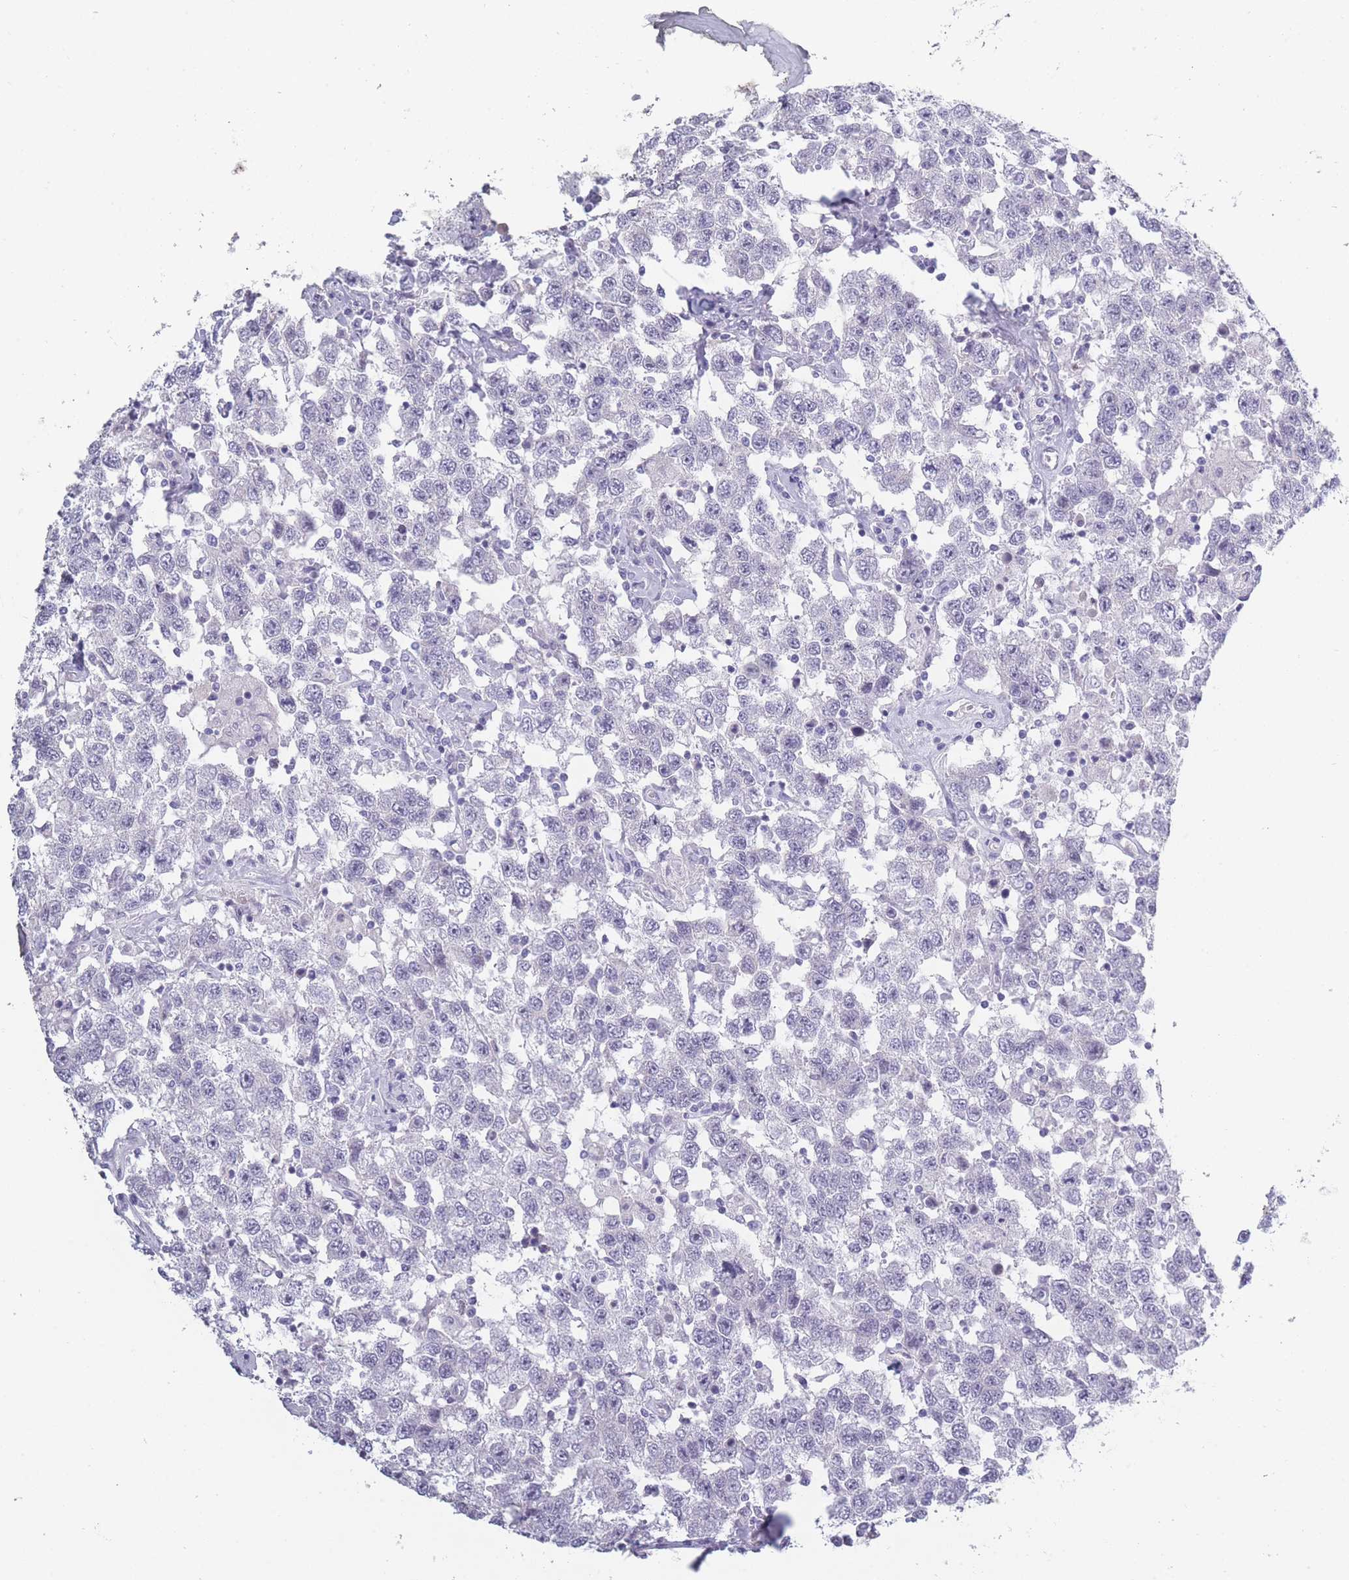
{"staining": {"intensity": "negative", "quantity": "none", "location": "none"}, "tissue": "testis cancer", "cell_type": "Tumor cells", "image_type": "cancer", "snomed": [{"axis": "morphology", "description": "Seminoma, NOS"}, {"axis": "topography", "description": "Testis"}], "caption": "Immunohistochemical staining of testis seminoma exhibits no significant staining in tumor cells.", "gene": "ROS1", "patient": {"sex": "male", "age": 41}}